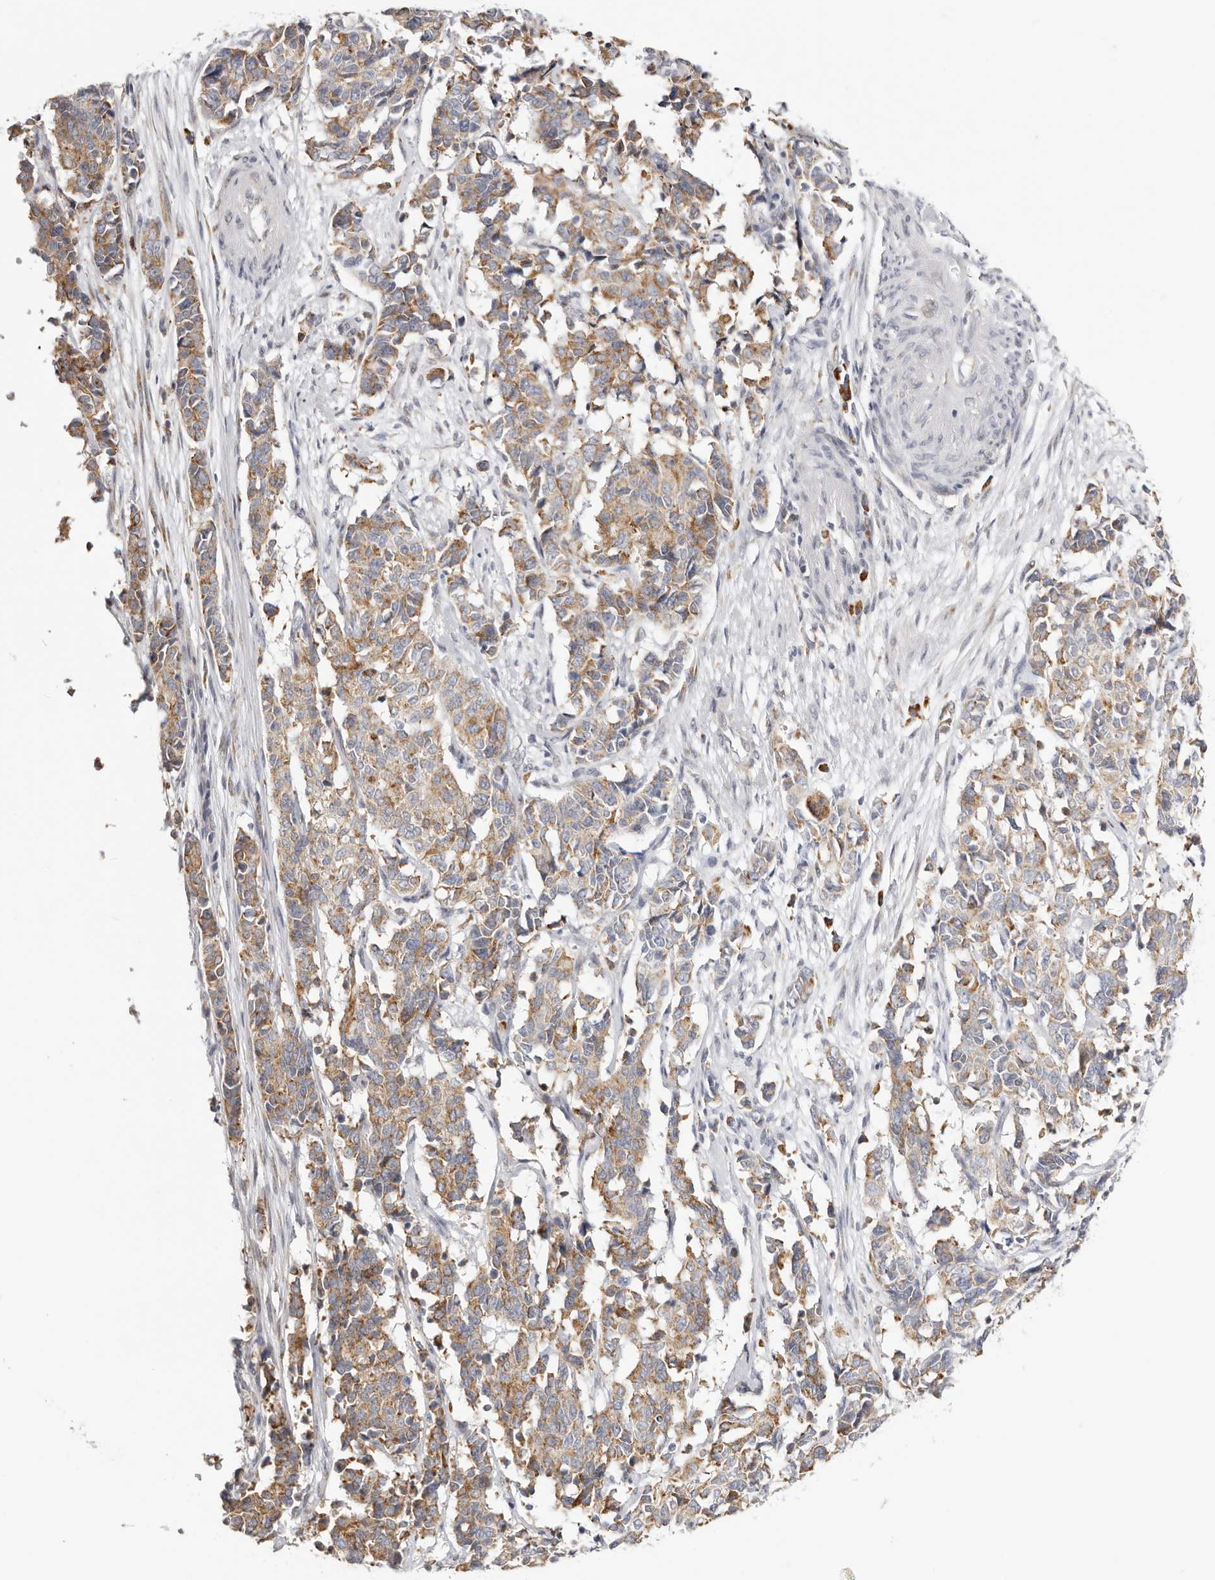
{"staining": {"intensity": "moderate", "quantity": "25%-75%", "location": "cytoplasmic/membranous"}, "tissue": "cervical cancer", "cell_type": "Tumor cells", "image_type": "cancer", "snomed": [{"axis": "morphology", "description": "Normal tissue, NOS"}, {"axis": "morphology", "description": "Squamous cell carcinoma, NOS"}, {"axis": "topography", "description": "Cervix"}], "caption": "This histopathology image demonstrates IHC staining of human cervical squamous cell carcinoma, with medium moderate cytoplasmic/membranous expression in about 25%-75% of tumor cells.", "gene": "IL32", "patient": {"sex": "female", "age": 35}}